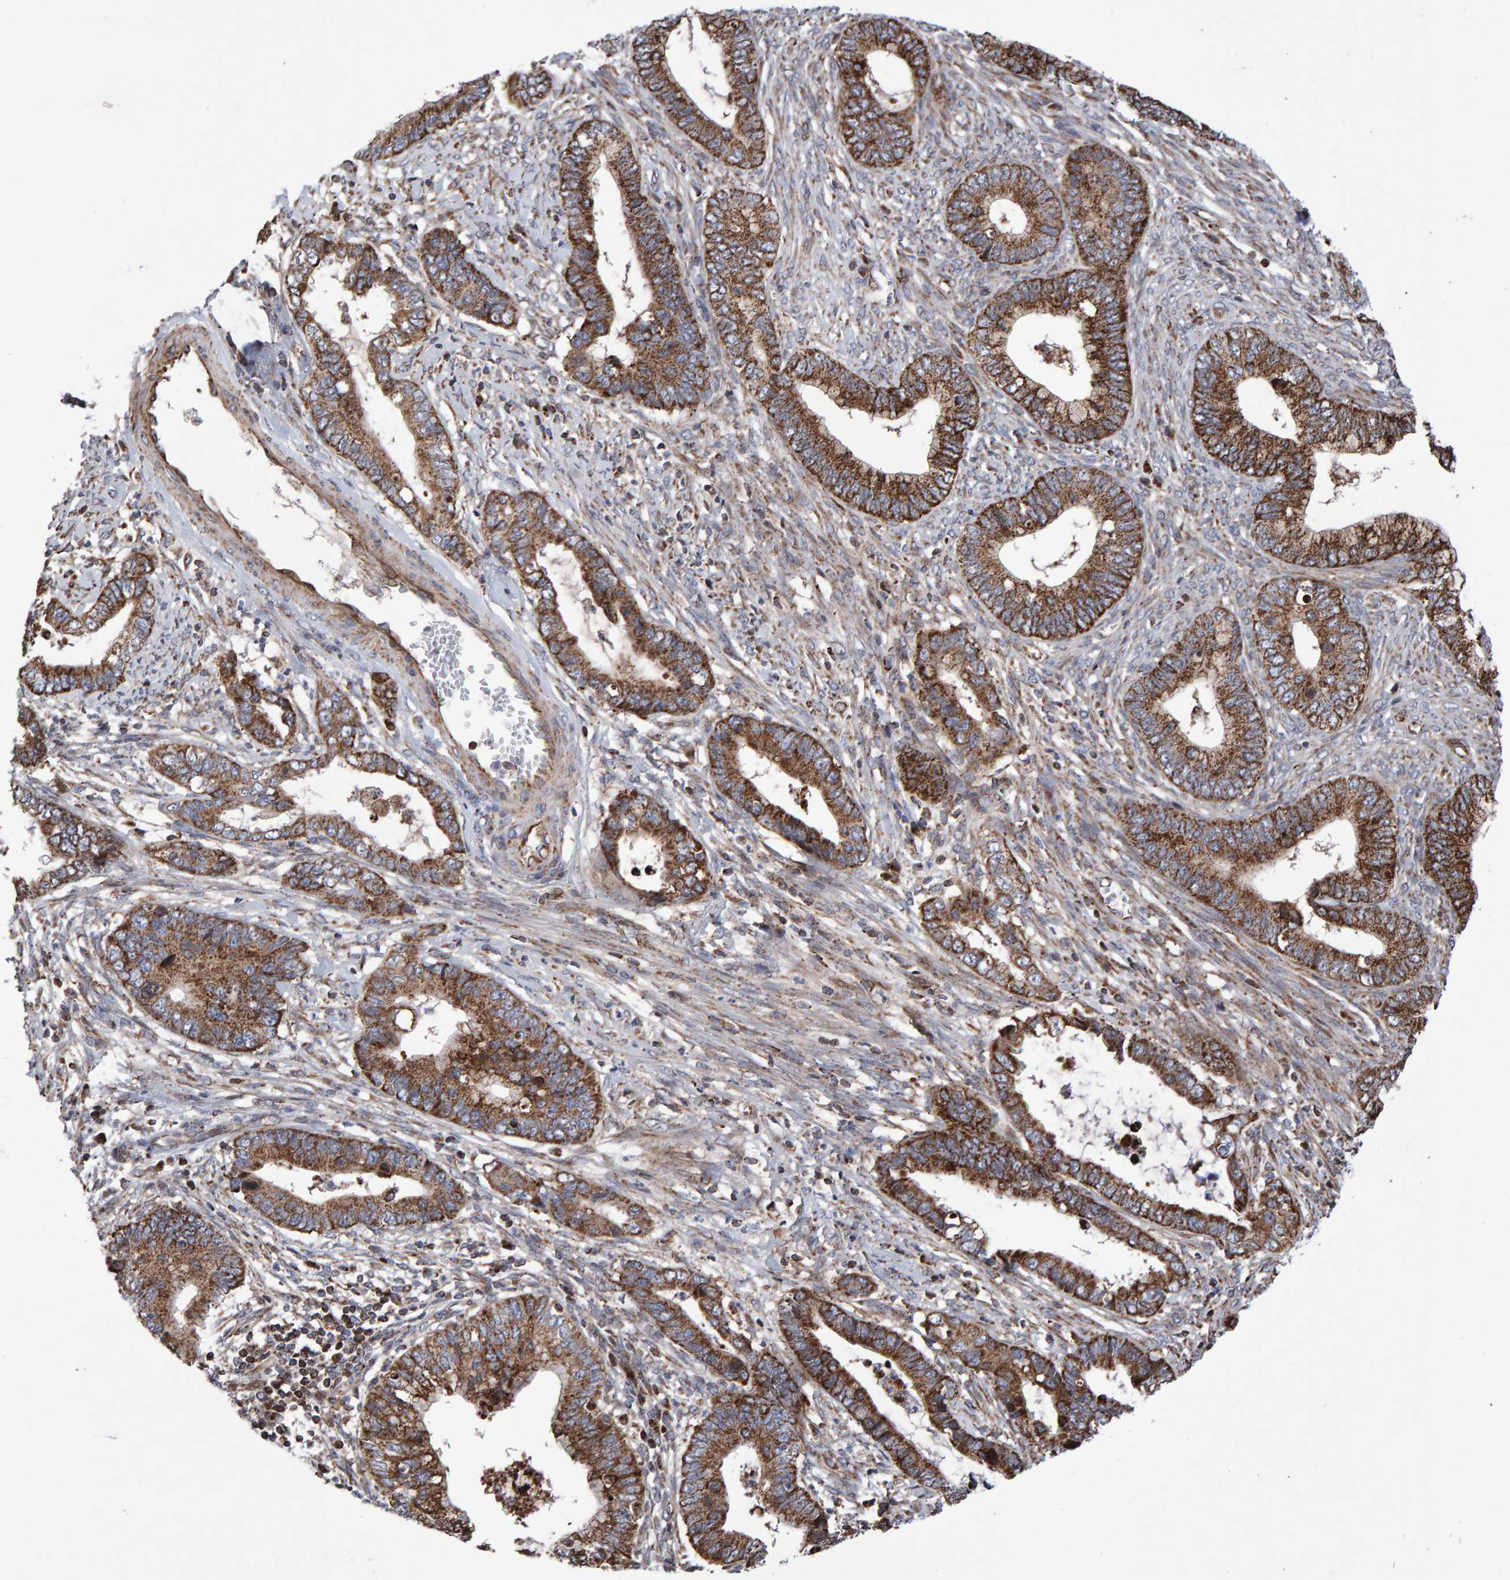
{"staining": {"intensity": "strong", "quantity": ">75%", "location": "cytoplasmic/membranous"}, "tissue": "cervical cancer", "cell_type": "Tumor cells", "image_type": "cancer", "snomed": [{"axis": "morphology", "description": "Adenocarcinoma, NOS"}, {"axis": "topography", "description": "Cervix"}], "caption": "Strong cytoplasmic/membranous positivity is seen in about >75% of tumor cells in cervical cancer.", "gene": "PECR", "patient": {"sex": "female", "age": 44}}